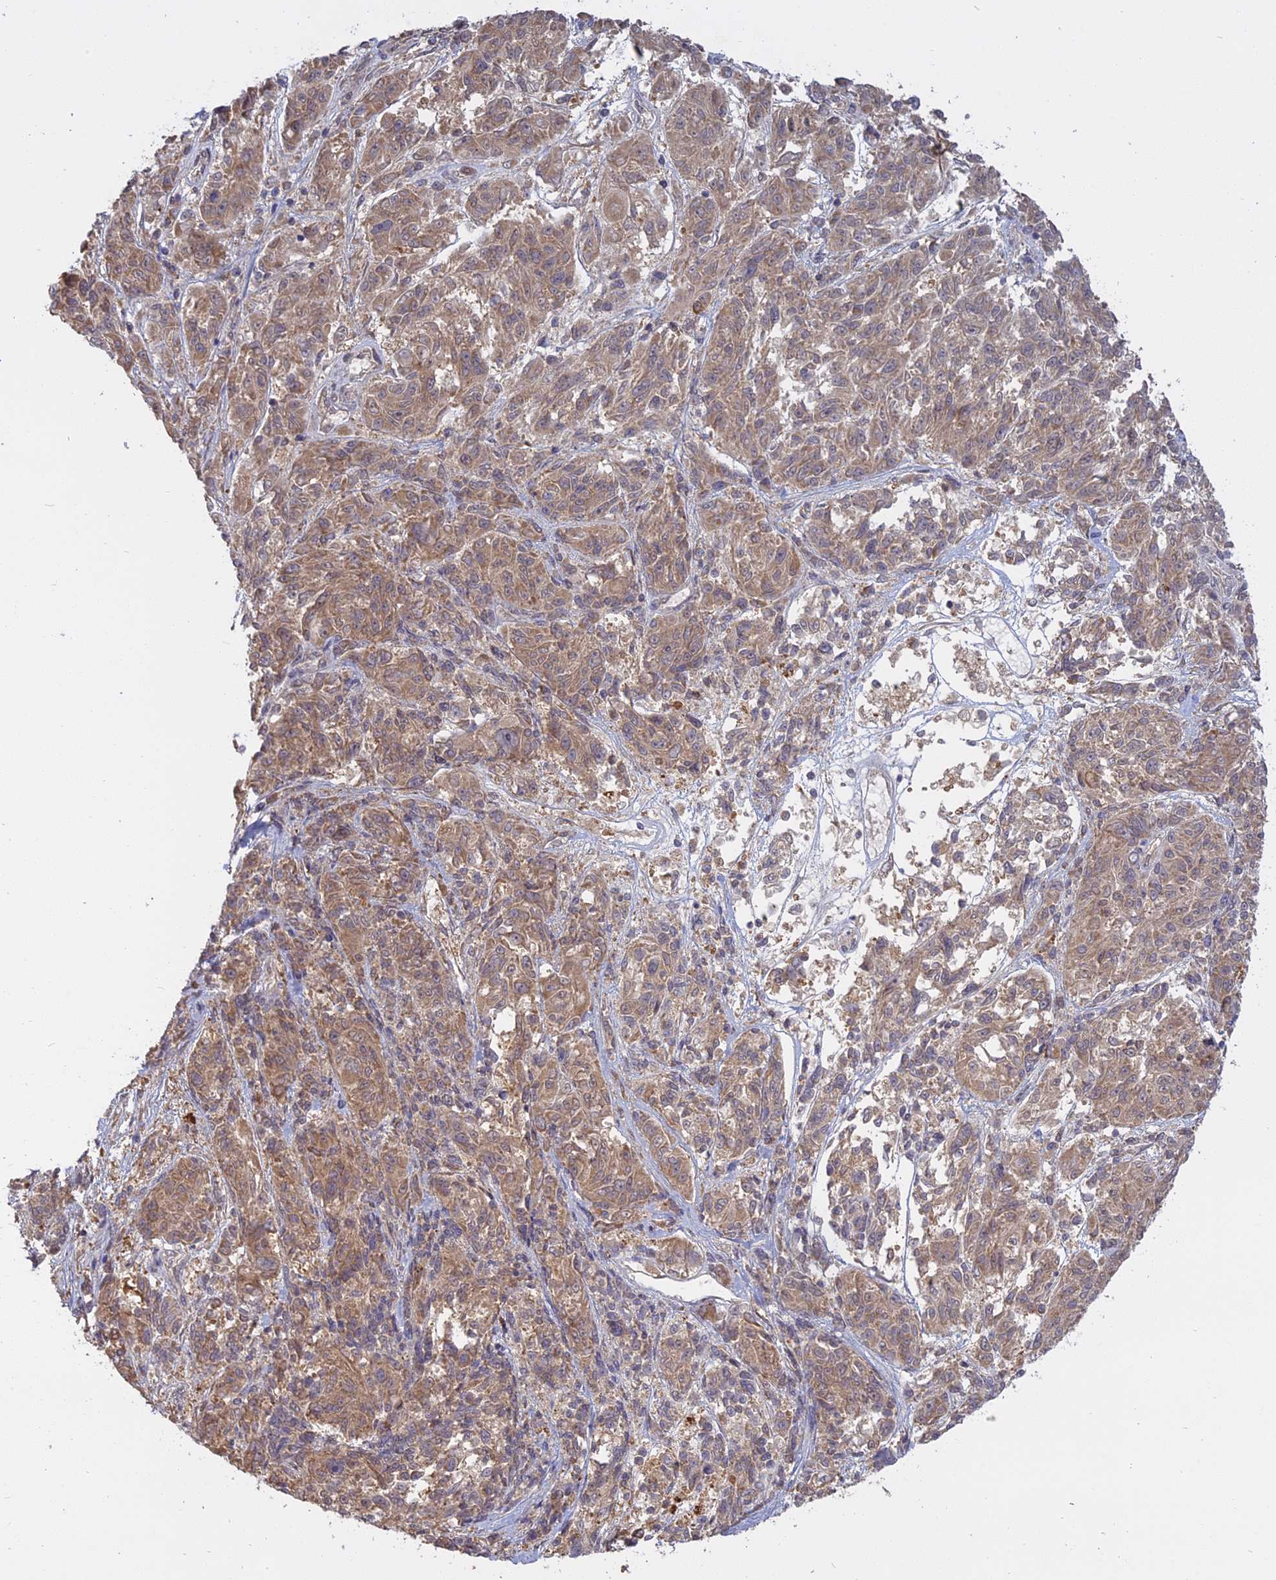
{"staining": {"intensity": "moderate", "quantity": ">75%", "location": "cytoplasmic/membranous"}, "tissue": "melanoma", "cell_type": "Tumor cells", "image_type": "cancer", "snomed": [{"axis": "morphology", "description": "Malignant melanoma, NOS"}, {"axis": "topography", "description": "Skin"}], "caption": "This is an image of immunohistochemistry (IHC) staining of melanoma, which shows moderate positivity in the cytoplasmic/membranous of tumor cells.", "gene": "TMEM208", "patient": {"sex": "male", "age": 53}}